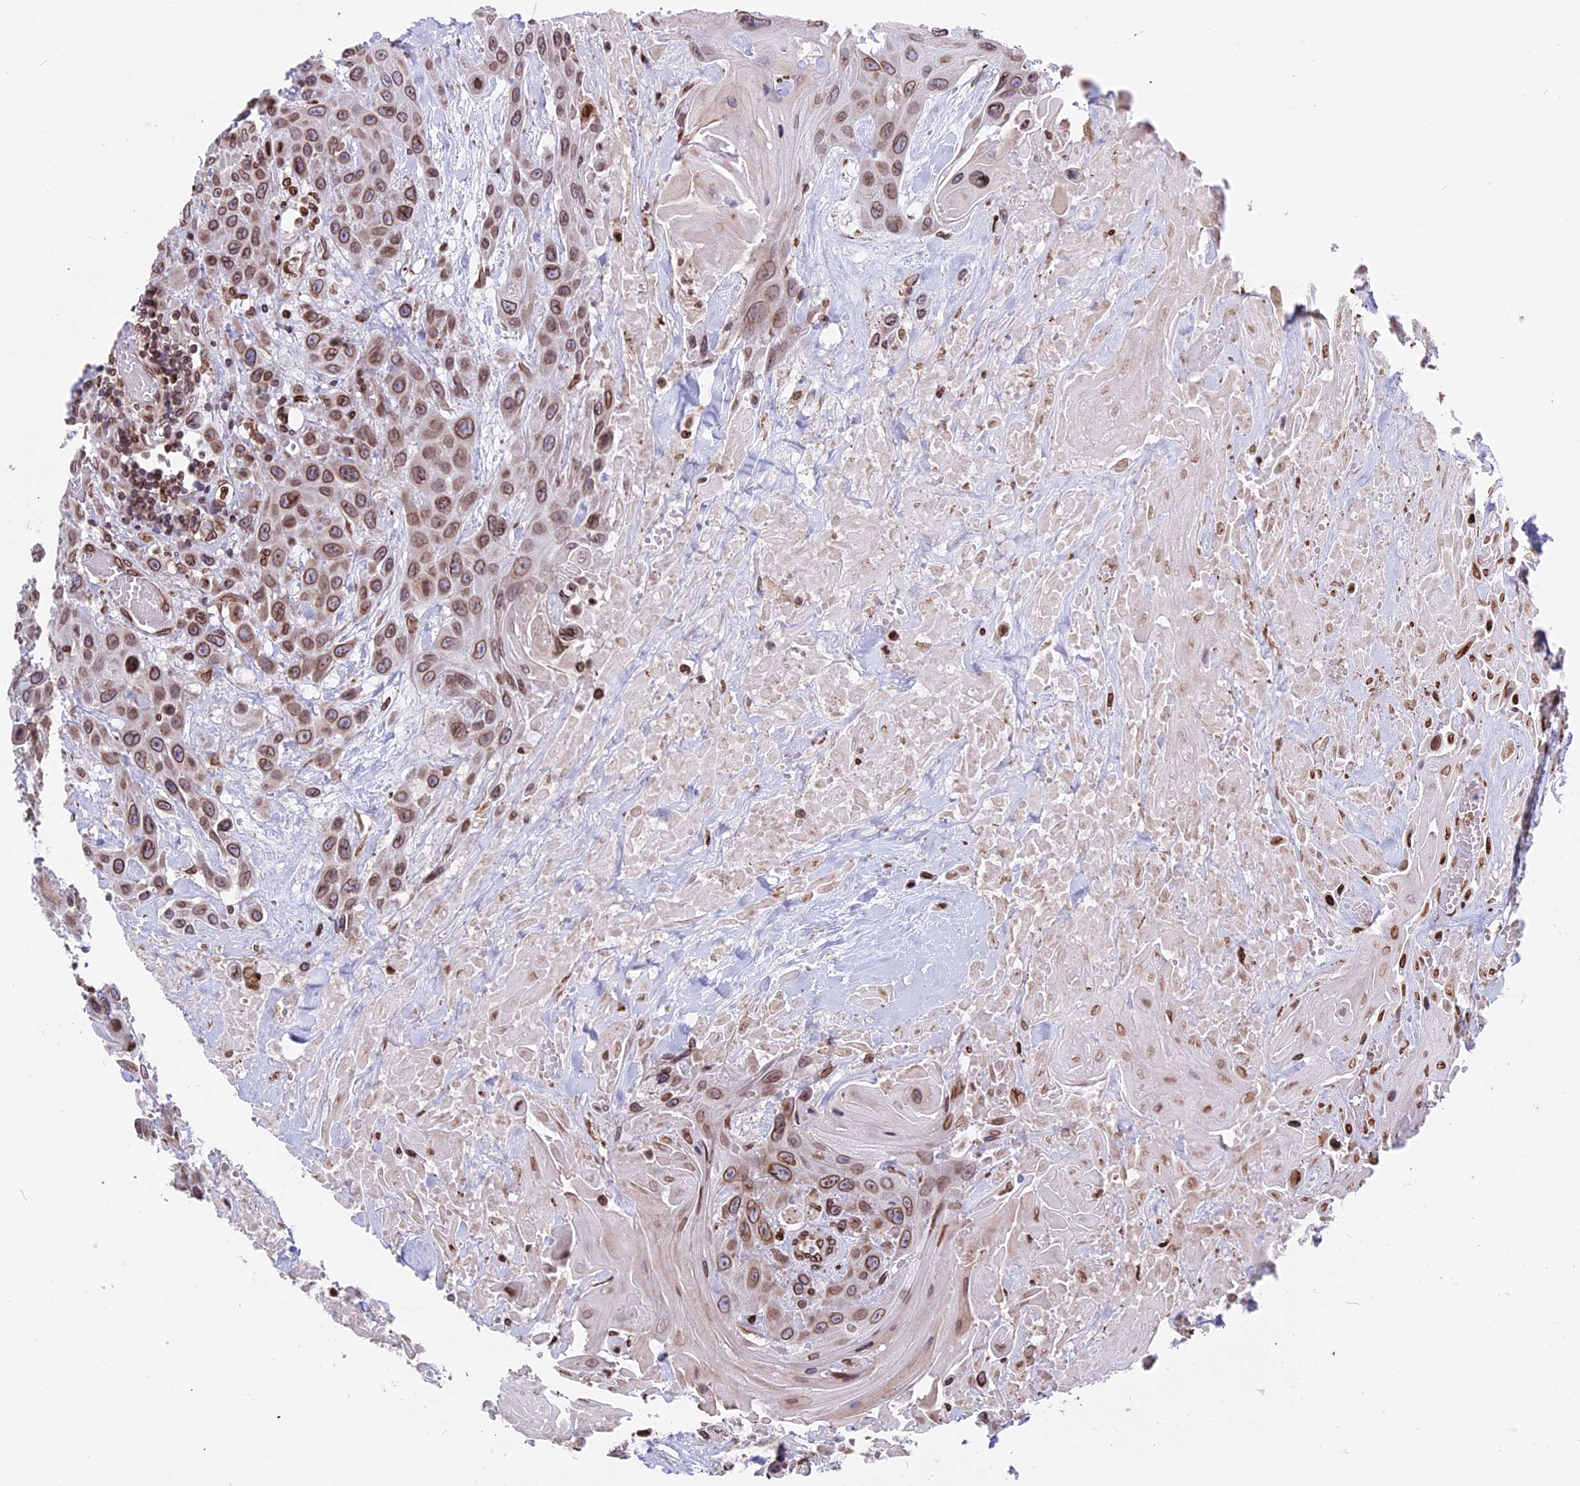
{"staining": {"intensity": "moderate", "quantity": ">75%", "location": "cytoplasmic/membranous,nuclear"}, "tissue": "head and neck cancer", "cell_type": "Tumor cells", "image_type": "cancer", "snomed": [{"axis": "morphology", "description": "Squamous cell carcinoma, NOS"}, {"axis": "topography", "description": "Head-Neck"}], "caption": "Human head and neck squamous cell carcinoma stained with a protein marker displays moderate staining in tumor cells.", "gene": "PTCHD4", "patient": {"sex": "male", "age": 81}}